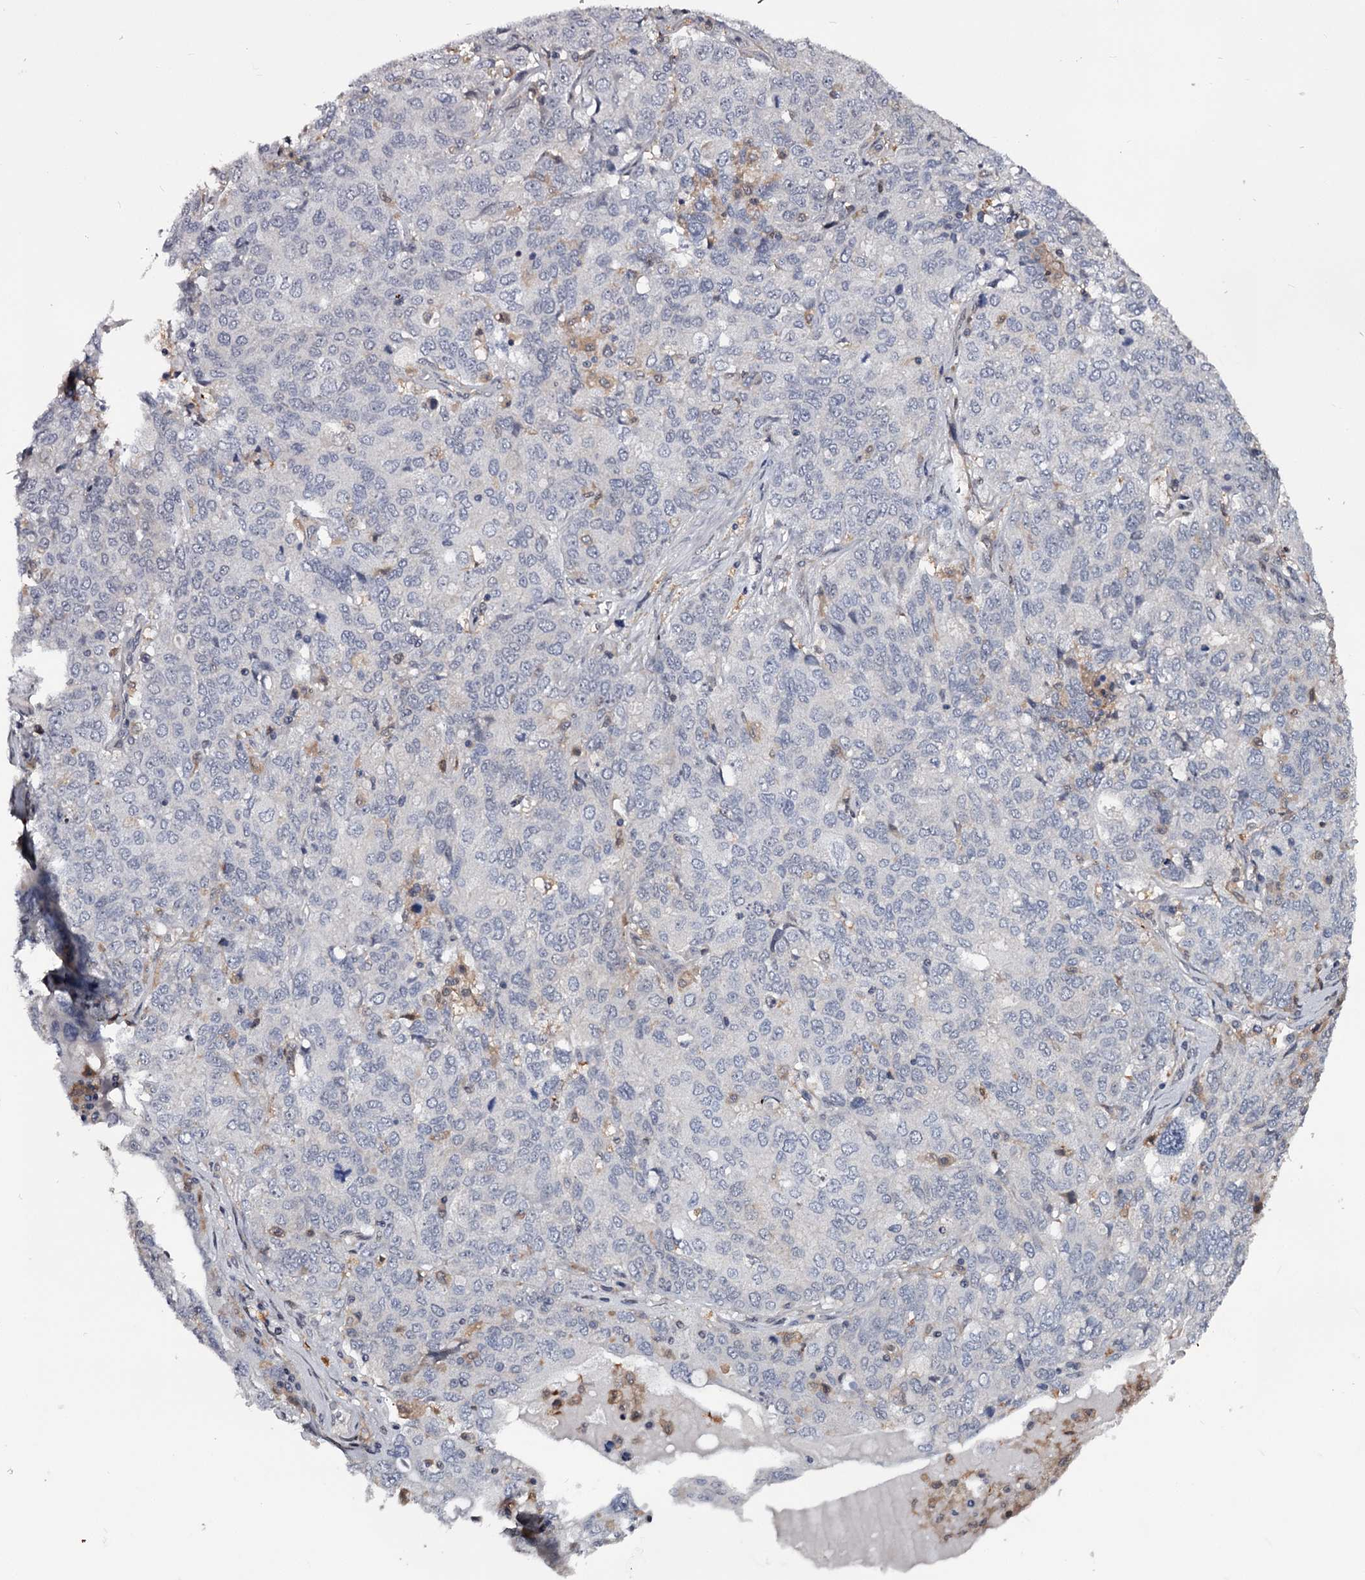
{"staining": {"intensity": "negative", "quantity": "none", "location": "none"}, "tissue": "ovarian cancer", "cell_type": "Tumor cells", "image_type": "cancer", "snomed": [{"axis": "morphology", "description": "Carcinoma, endometroid"}, {"axis": "topography", "description": "Ovary"}], "caption": "Tumor cells are negative for brown protein staining in endometroid carcinoma (ovarian).", "gene": "GSTO1", "patient": {"sex": "female", "age": 62}}